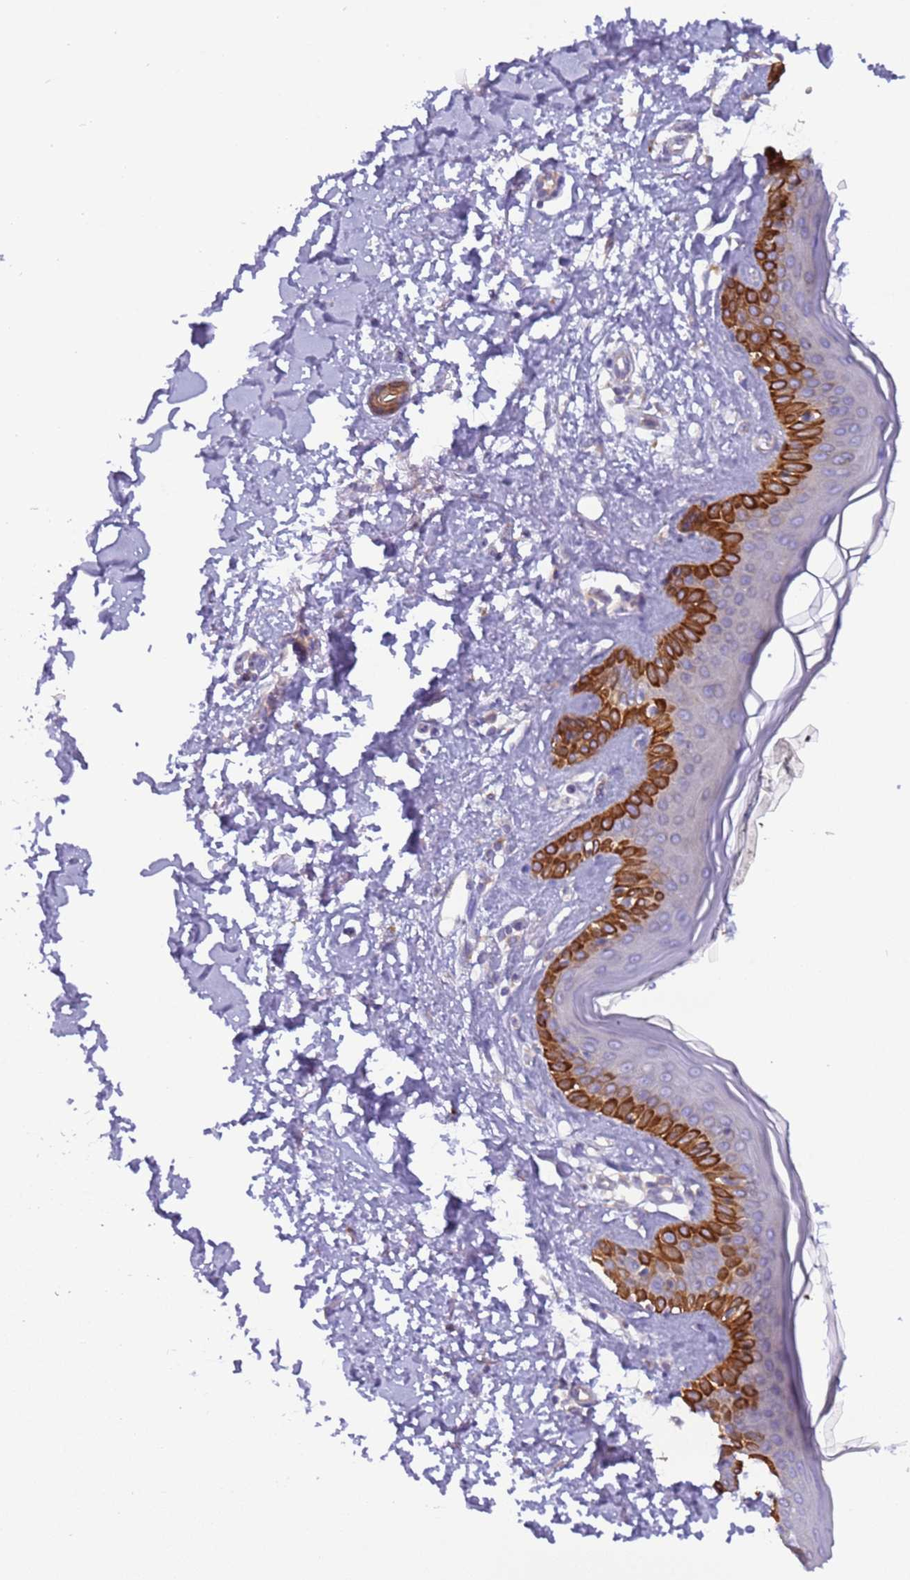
{"staining": {"intensity": "negative", "quantity": "none", "location": "none"}, "tissue": "skin", "cell_type": "Fibroblasts", "image_type": "normal", "snomed": [{"axis": "morphology", "description": "Normal tissue, NOS"}, {"axis": "topography", "description": "Skin"}], "caption": "Immunohistochemistry (IHC) photomicrograph of unremarkable human skin stained for a protein (brown), which displays no staining in fibroblasts.", "gene": "UQCRQ", "patient": {"sex": "female", "age": 64}}